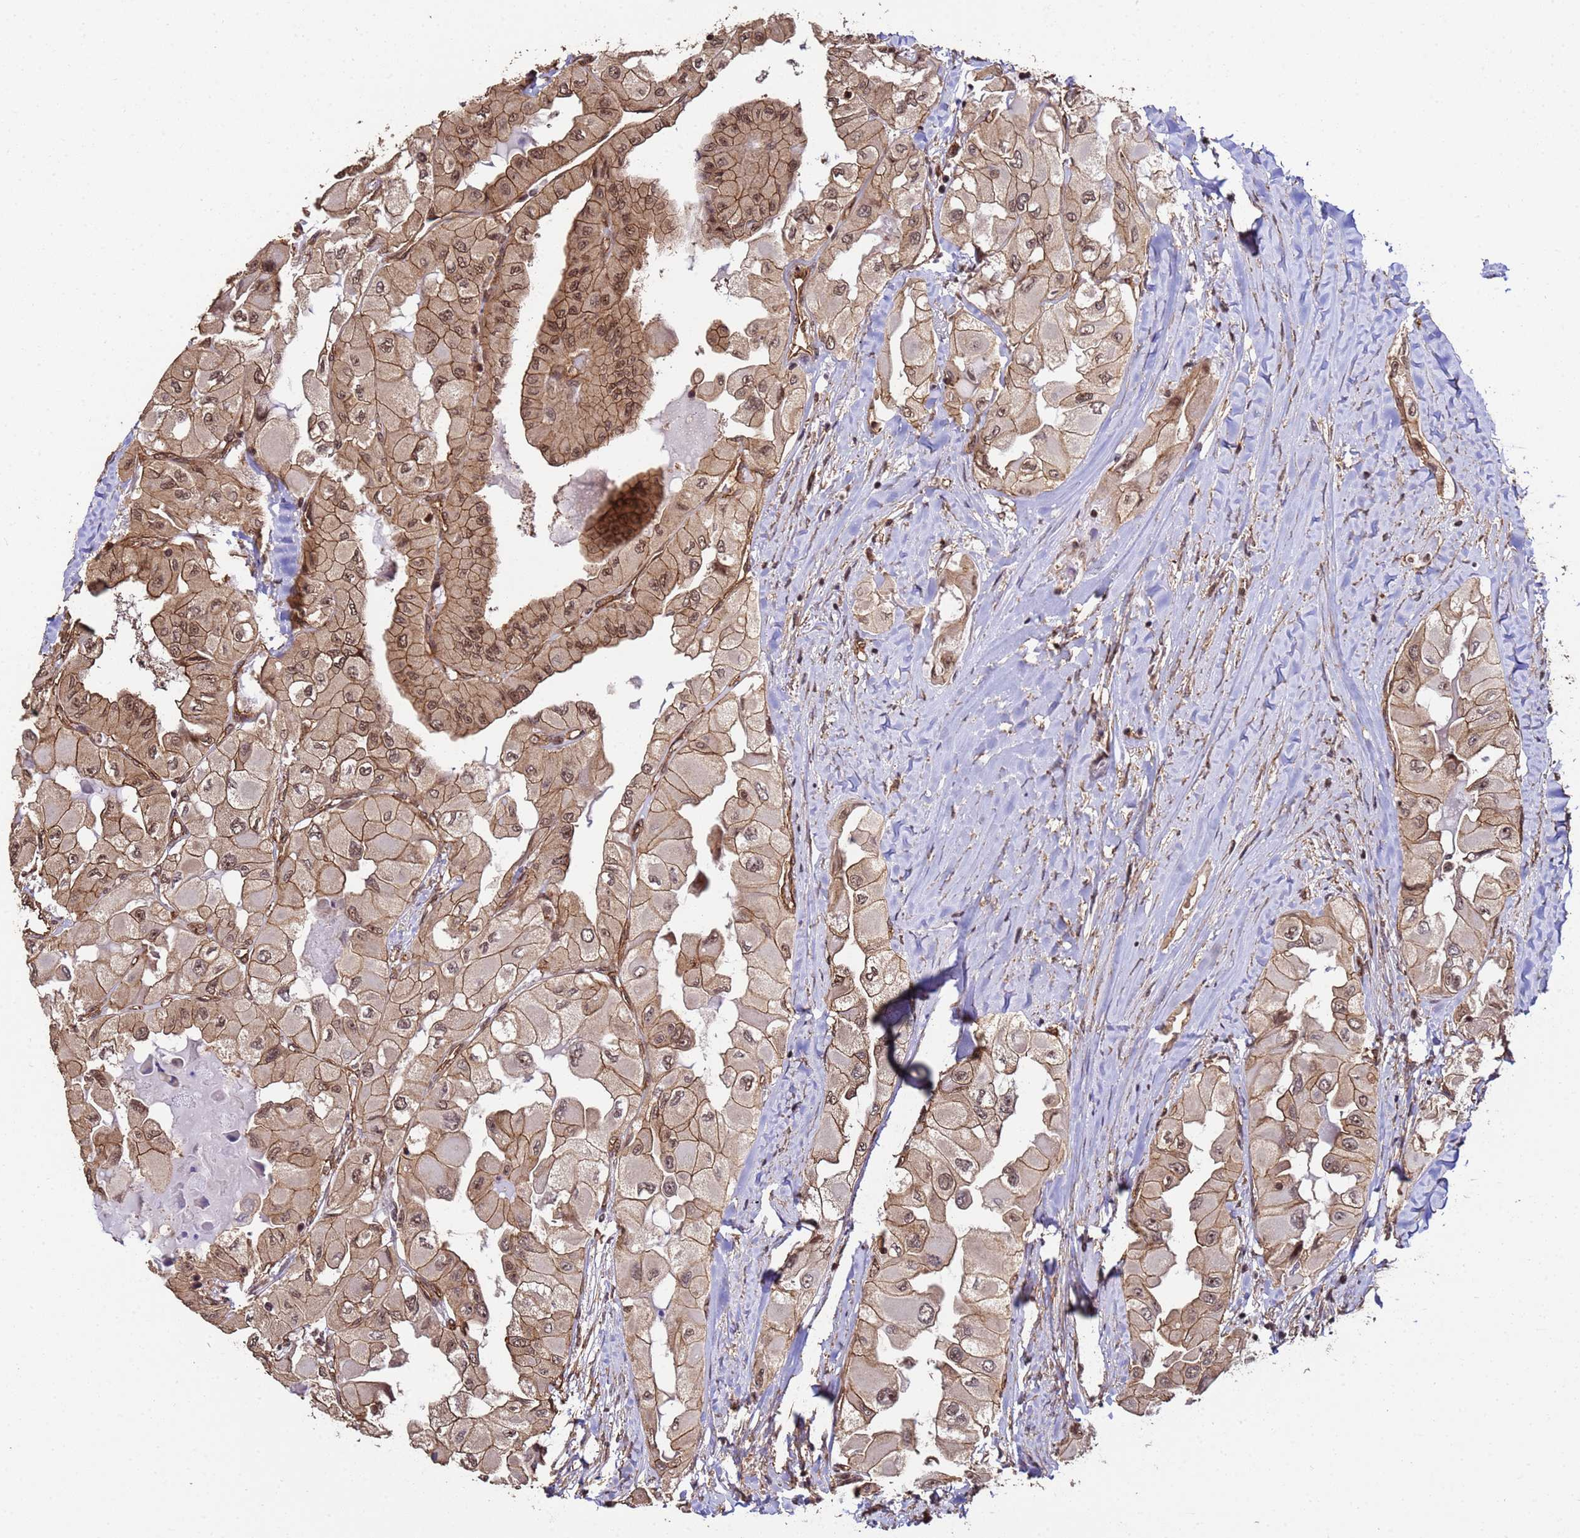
{"staining": {"intensity": "moderate", "quantity": ">75%", "location": "cytoplasmic/membranous,nuclear"}, "tissue": "thyroid cancer", "cell_type": "Tumor cells", "image_type": "cancer", "snomed": [{"axis": "morphology", "description": "Normal tissue, NOS"}, {"axis": "morphology", "description": "Papillary adenocarcinoma, NOS"}, {"axis": "topography", "description": "Thyroid gland"}], "caption": "Protein analysis of thyroid papillary adenocarcinoma tissue exhibits moderate cytoplasmic/membranous and nuclear expression in approximately >75% of tumor cells. Using DAB (brown) and hematoxylin (blue) stains, captured at high magnification using brightfield microscopy.", "gene": "SYF2", "patient": {"sex": "female", "age": 59}}